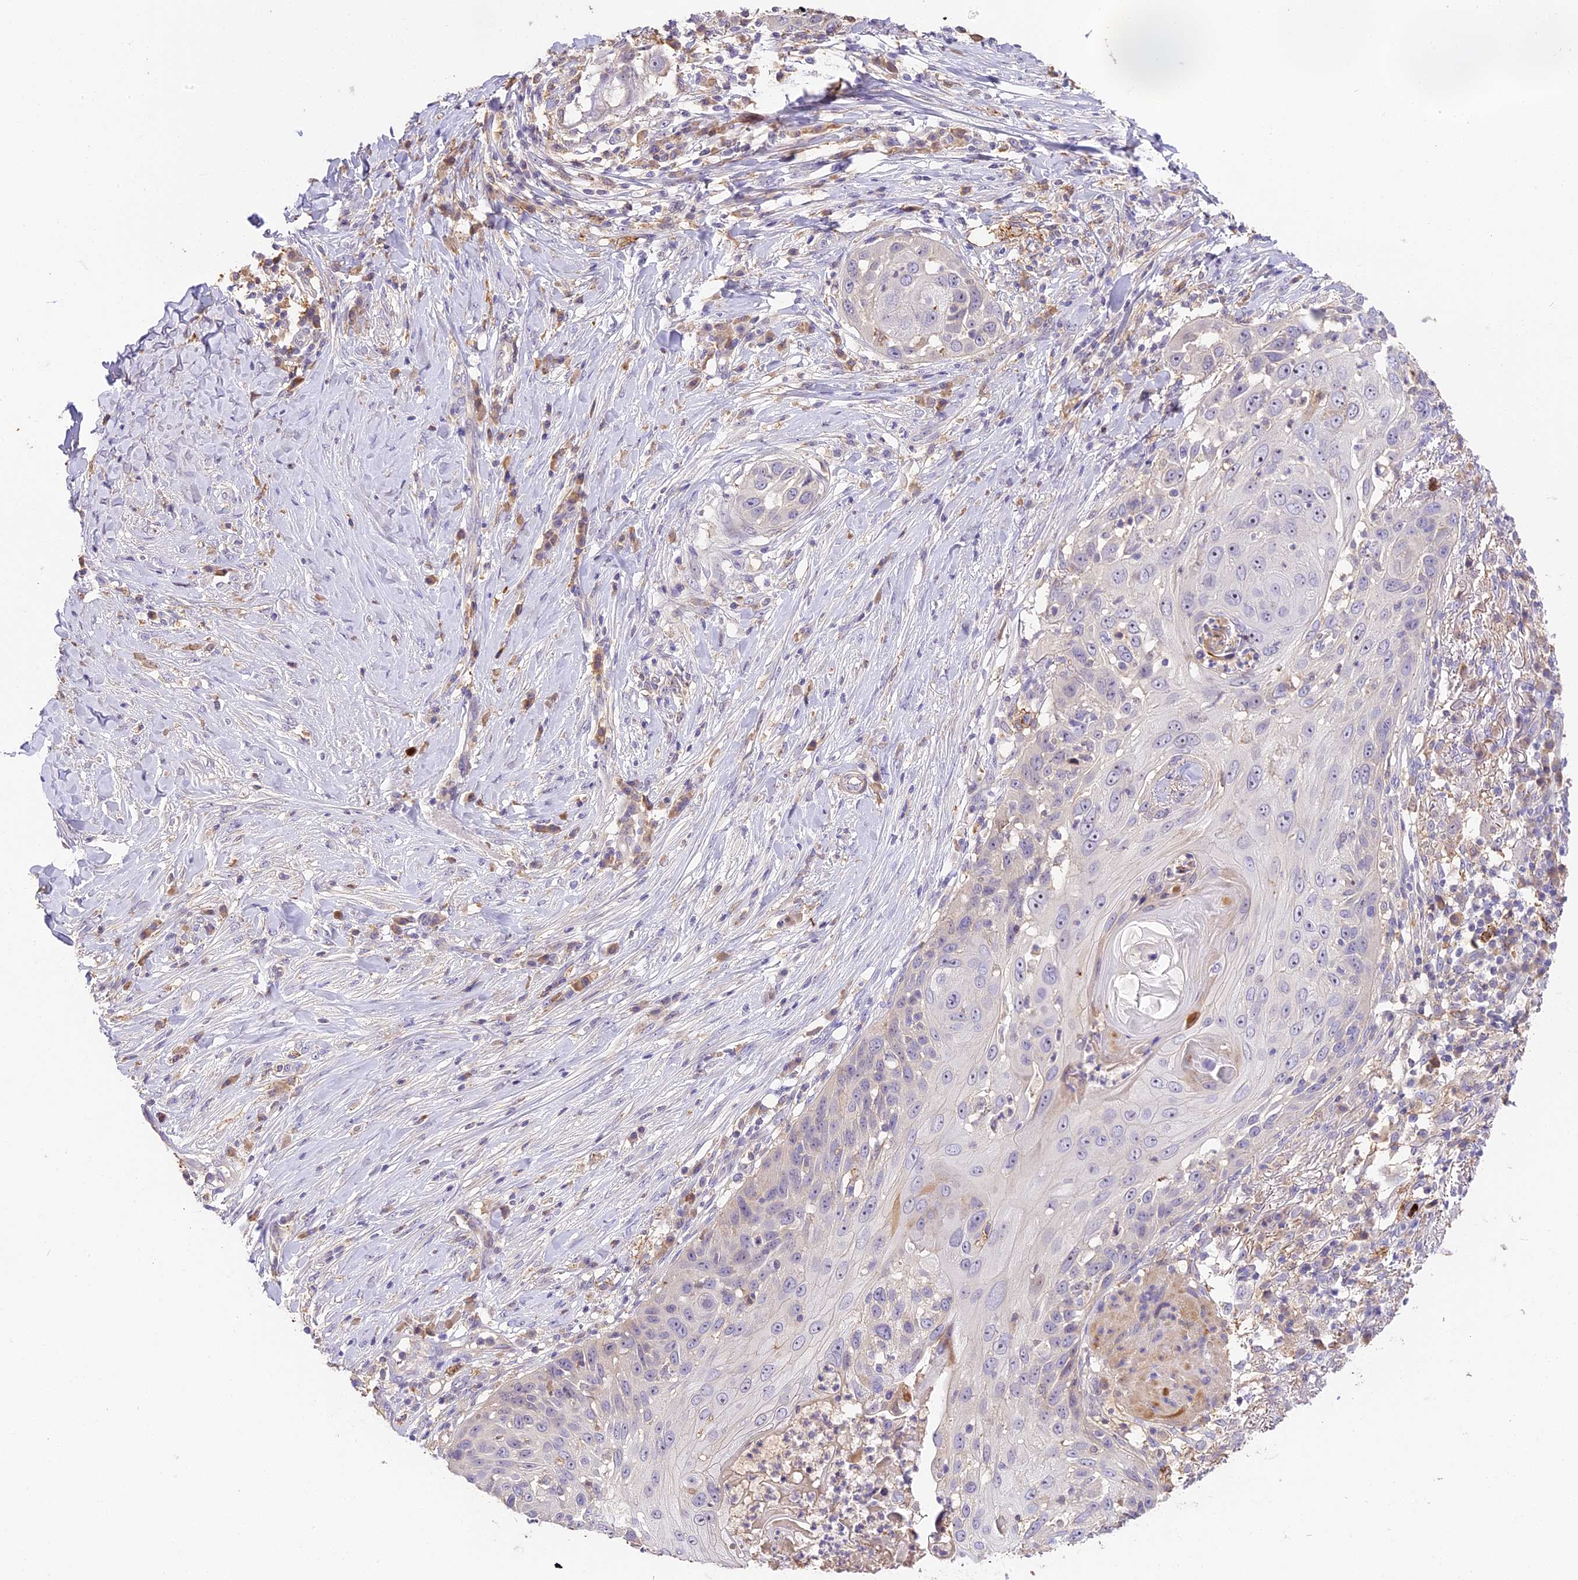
{"staining": {"intensity": "negative", "quantity": "none", "location": "none"}, "tissue": "skin cancer", "cell_type": "Tumor cells", "image_type": "cancer", "snomed": [{"axis": "morphology", "description": "Squamous cell carcinoma, NOS"}, {"axis": "topography", "description": "Skin"}], "caption": "The IHC histopathology image has no significant staining in tumor cells of squamous cell carcinoma (skin) tissue.", "gene": "NOD2", "patient": {"sex": "female", "age": 44}}